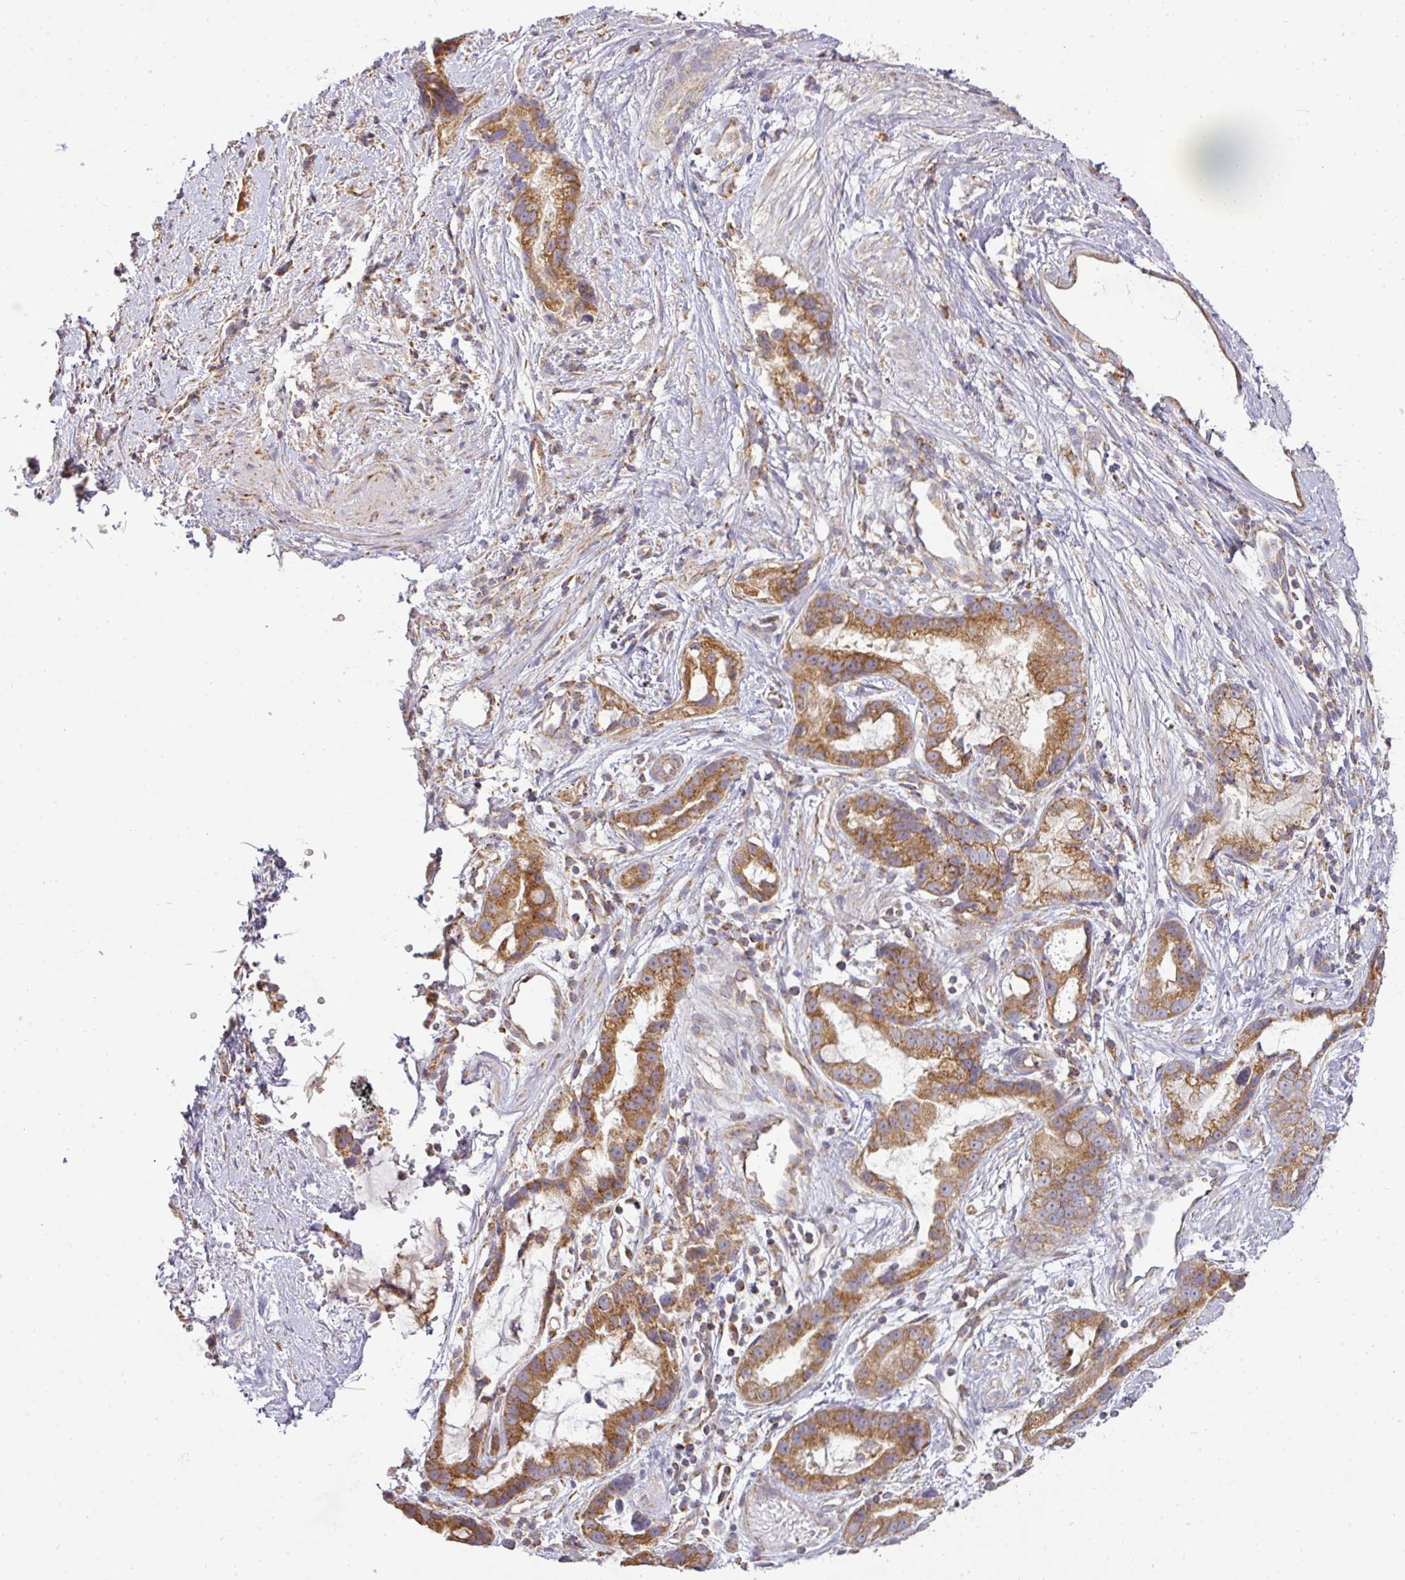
{"staining": {"intensity": "moderate", "quantity": ">75%", "location": "cytoplasmic/membranous"}, "tissue": "stomach cancer", "cell_type": "Tumor cells", "image_type": "cancer", "snomed": [{"axis": "morphology", "description": "Adenocarcinoma, NOS"}, {"axis": "topography", "description": "Stomach"}], "caption": "Brown immunohistochemical staining in stomach adenocarcinoma demonstrates moderate cytoplasmic/membranous expression in about >75% of tumor cells.", "gene": "ZNF211", "patient": {"sex": "male", "age": 55}}